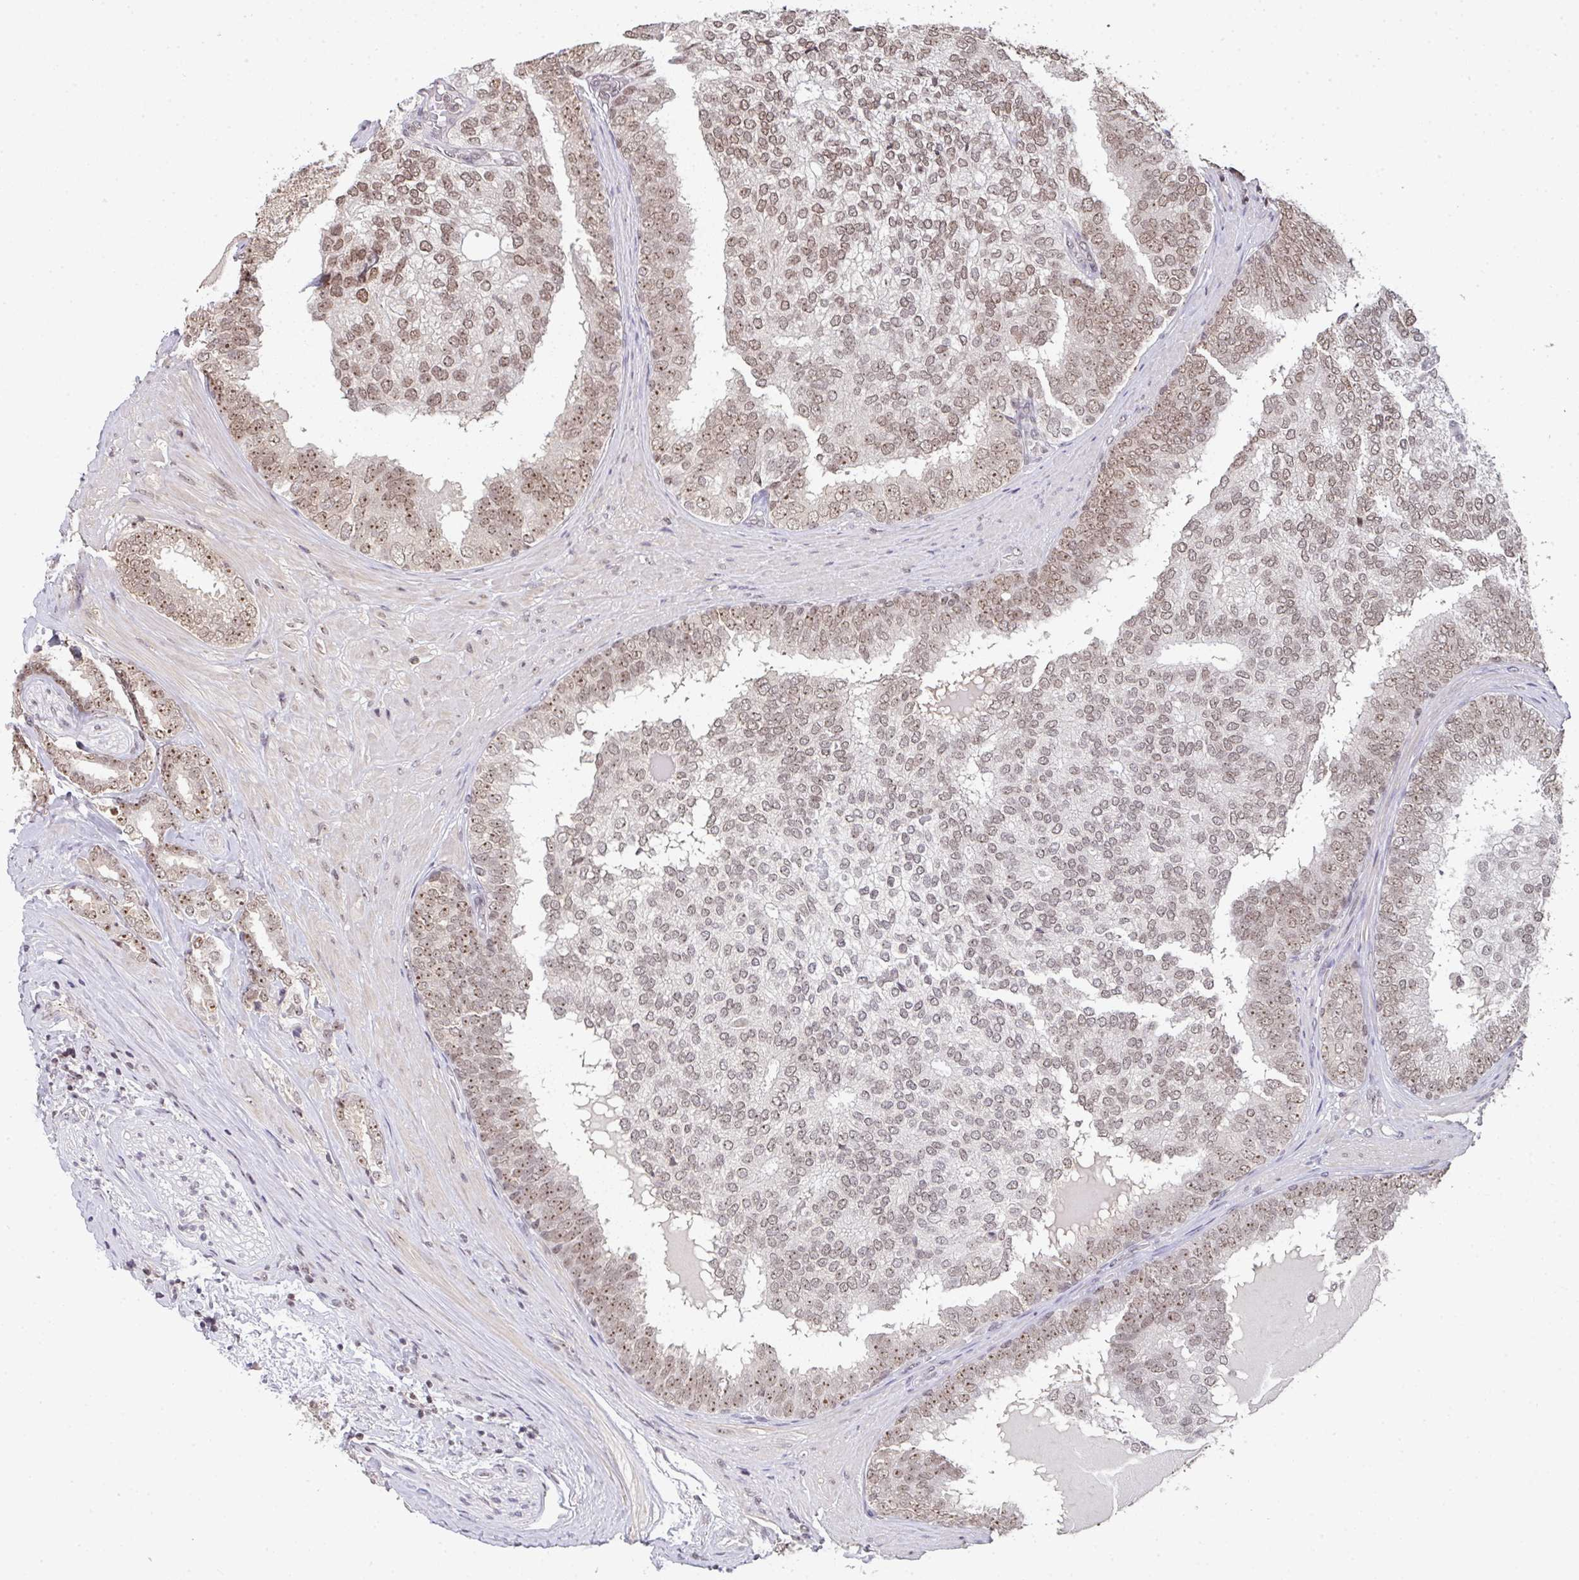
{"staining": {"intensity": "moderate", "quantity": ">75%", "location": "nuclear"}, "tissue": "prostate cancer", "cell_type": "Tumor cells", "image_type": "cancer", "snomed": [{"axis": "morphology", "description": "Adenocarcinoma, High grade"}, {"axis": "topography", "description": "Prostate"}], "caption": "The micrograph displays a brown stain indicating the presence of a protein in the nuclear of tumor cells in high-grade adenocarcinoma (prostate).", "gene": "DKC1", "patient": {"sex": "male", "age": 72}}